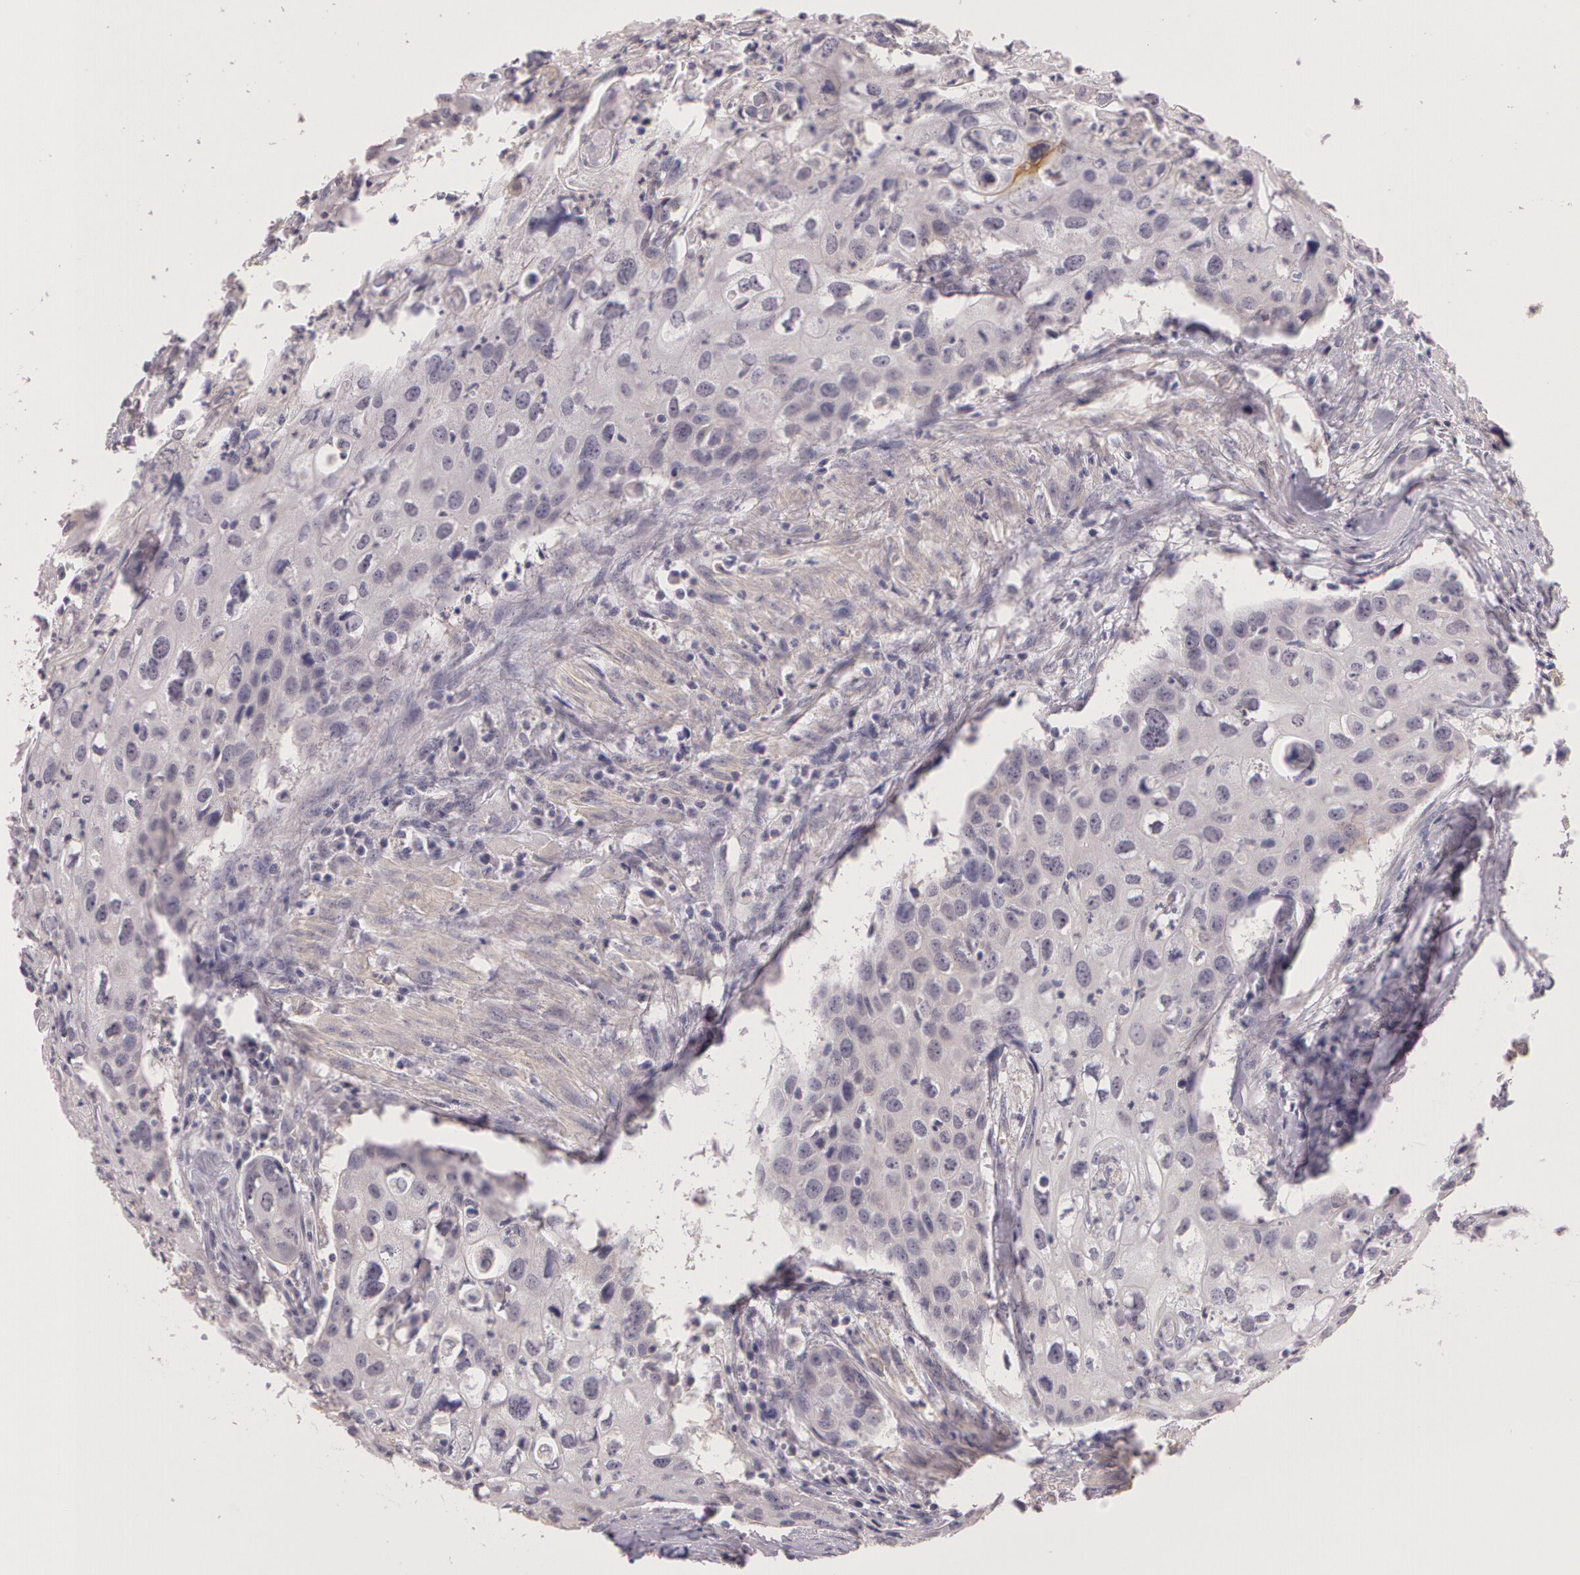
{"staining": {"intensity": "negative", "quantity": "none", "location": "none"}, "tissue": "urothelial cancer", "cell_type": "Tumor cells", "image_type": "cancer", "snomed": [{"axis": "morphology", "description": "Urothelial carcinoma, High grade"}, {"axis": "topography", "description": "Urinary bladder"}], "caption": "Urothelial cancer stained for a protein using immunohistochemistry (IHC) demonstrates no staining tumor cells.", "gene": "G2E3", "patient": {"sex": "male", "age": 54}}